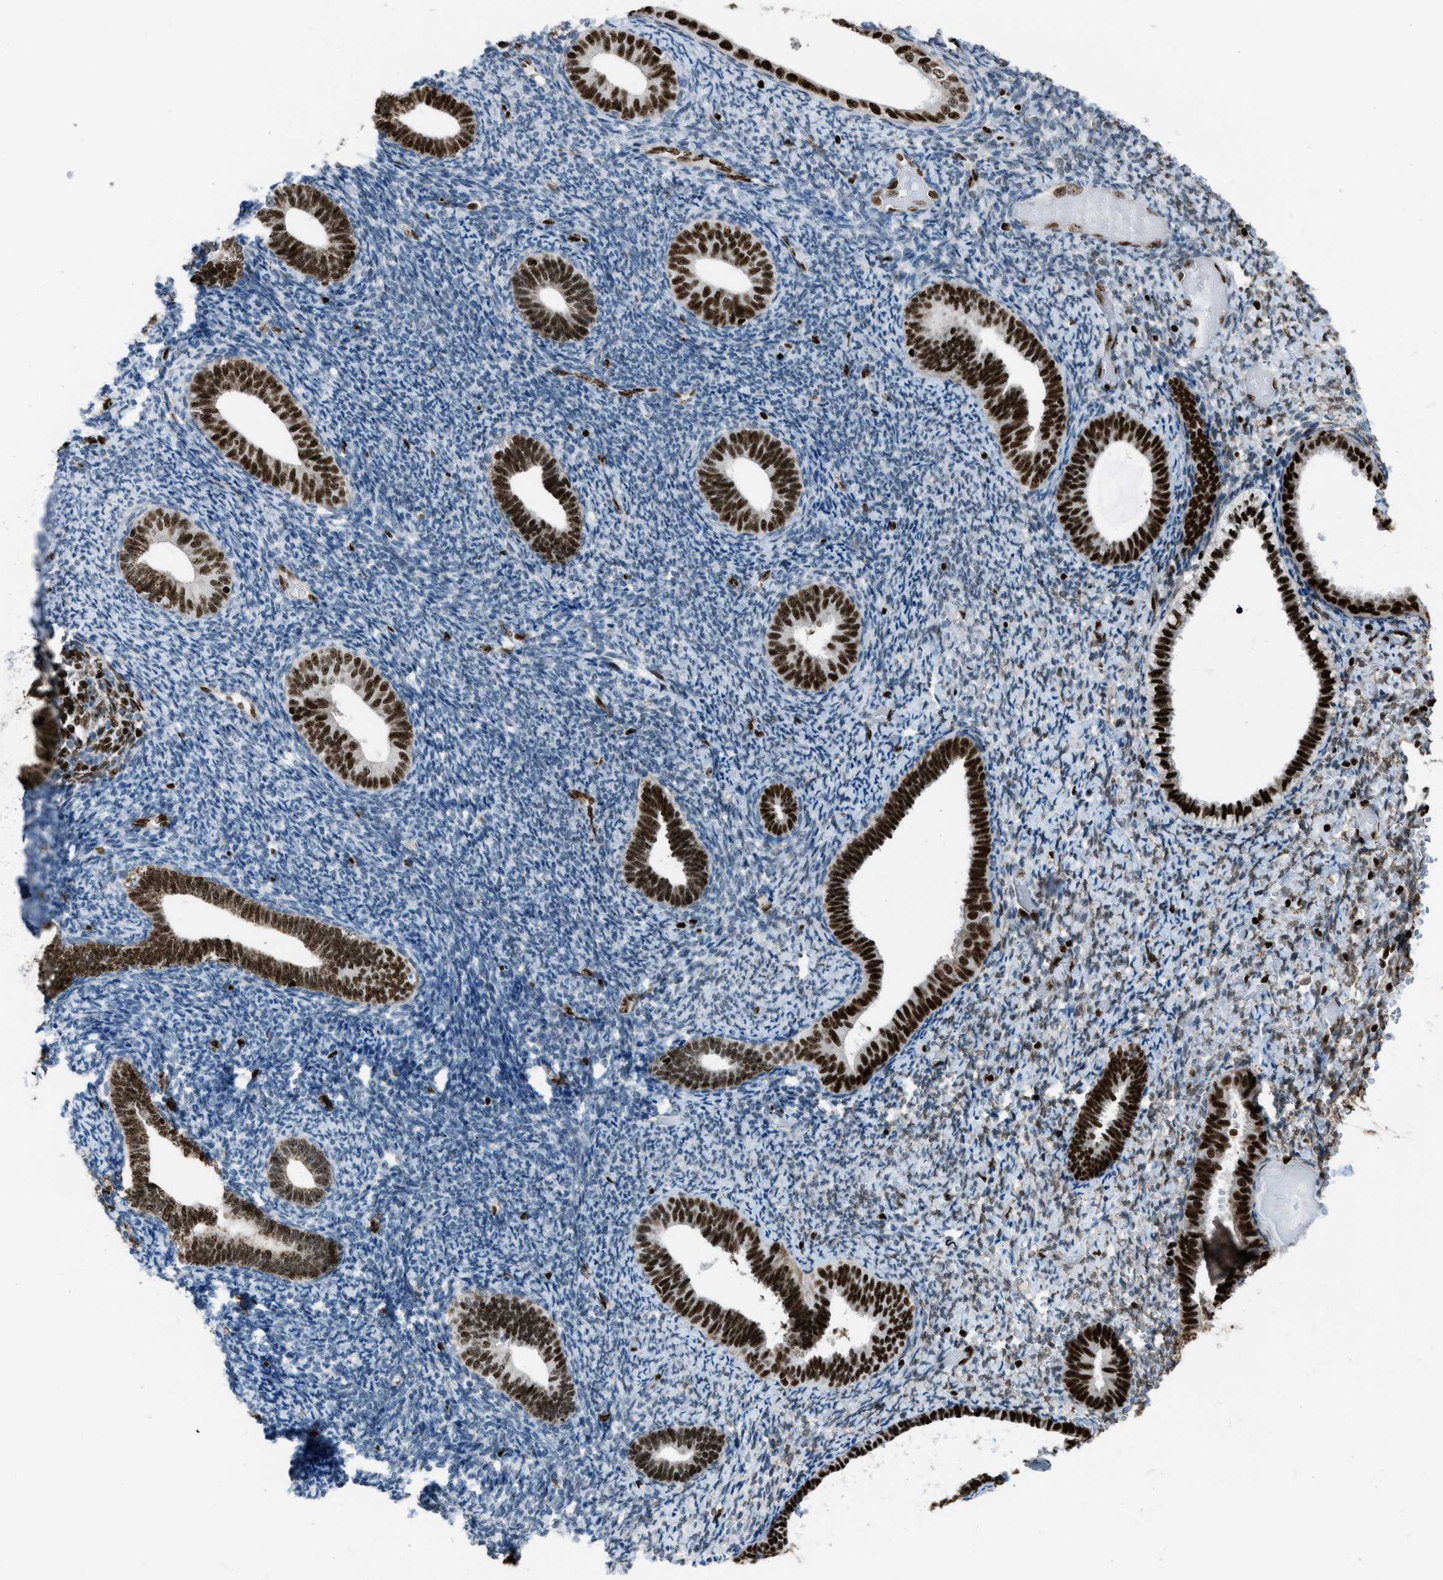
{"staining": {"intensity": "moderate", "quantity": "25%-75%", "location": "nuclear"}, "tissue": "endometrium", "cell_type": "Cells in endometrial stroma", "image_type": "normal", "snomed": [{"axis": "morphology", "description": "Normal tissue, NOS"}, {"axis": "topography", "description": "Endometrium"}], "caption": "Immunohistochemical staining of normal endometrium exhibits moderate nuclear protein positivity in approximately 25%-75% of cells in endometrial stroma. (brown staining indicates protein expression, while blue staining denotes nuclei).", "gene": "SLFN5", "patient": {"sex": "female", "age": 66}}